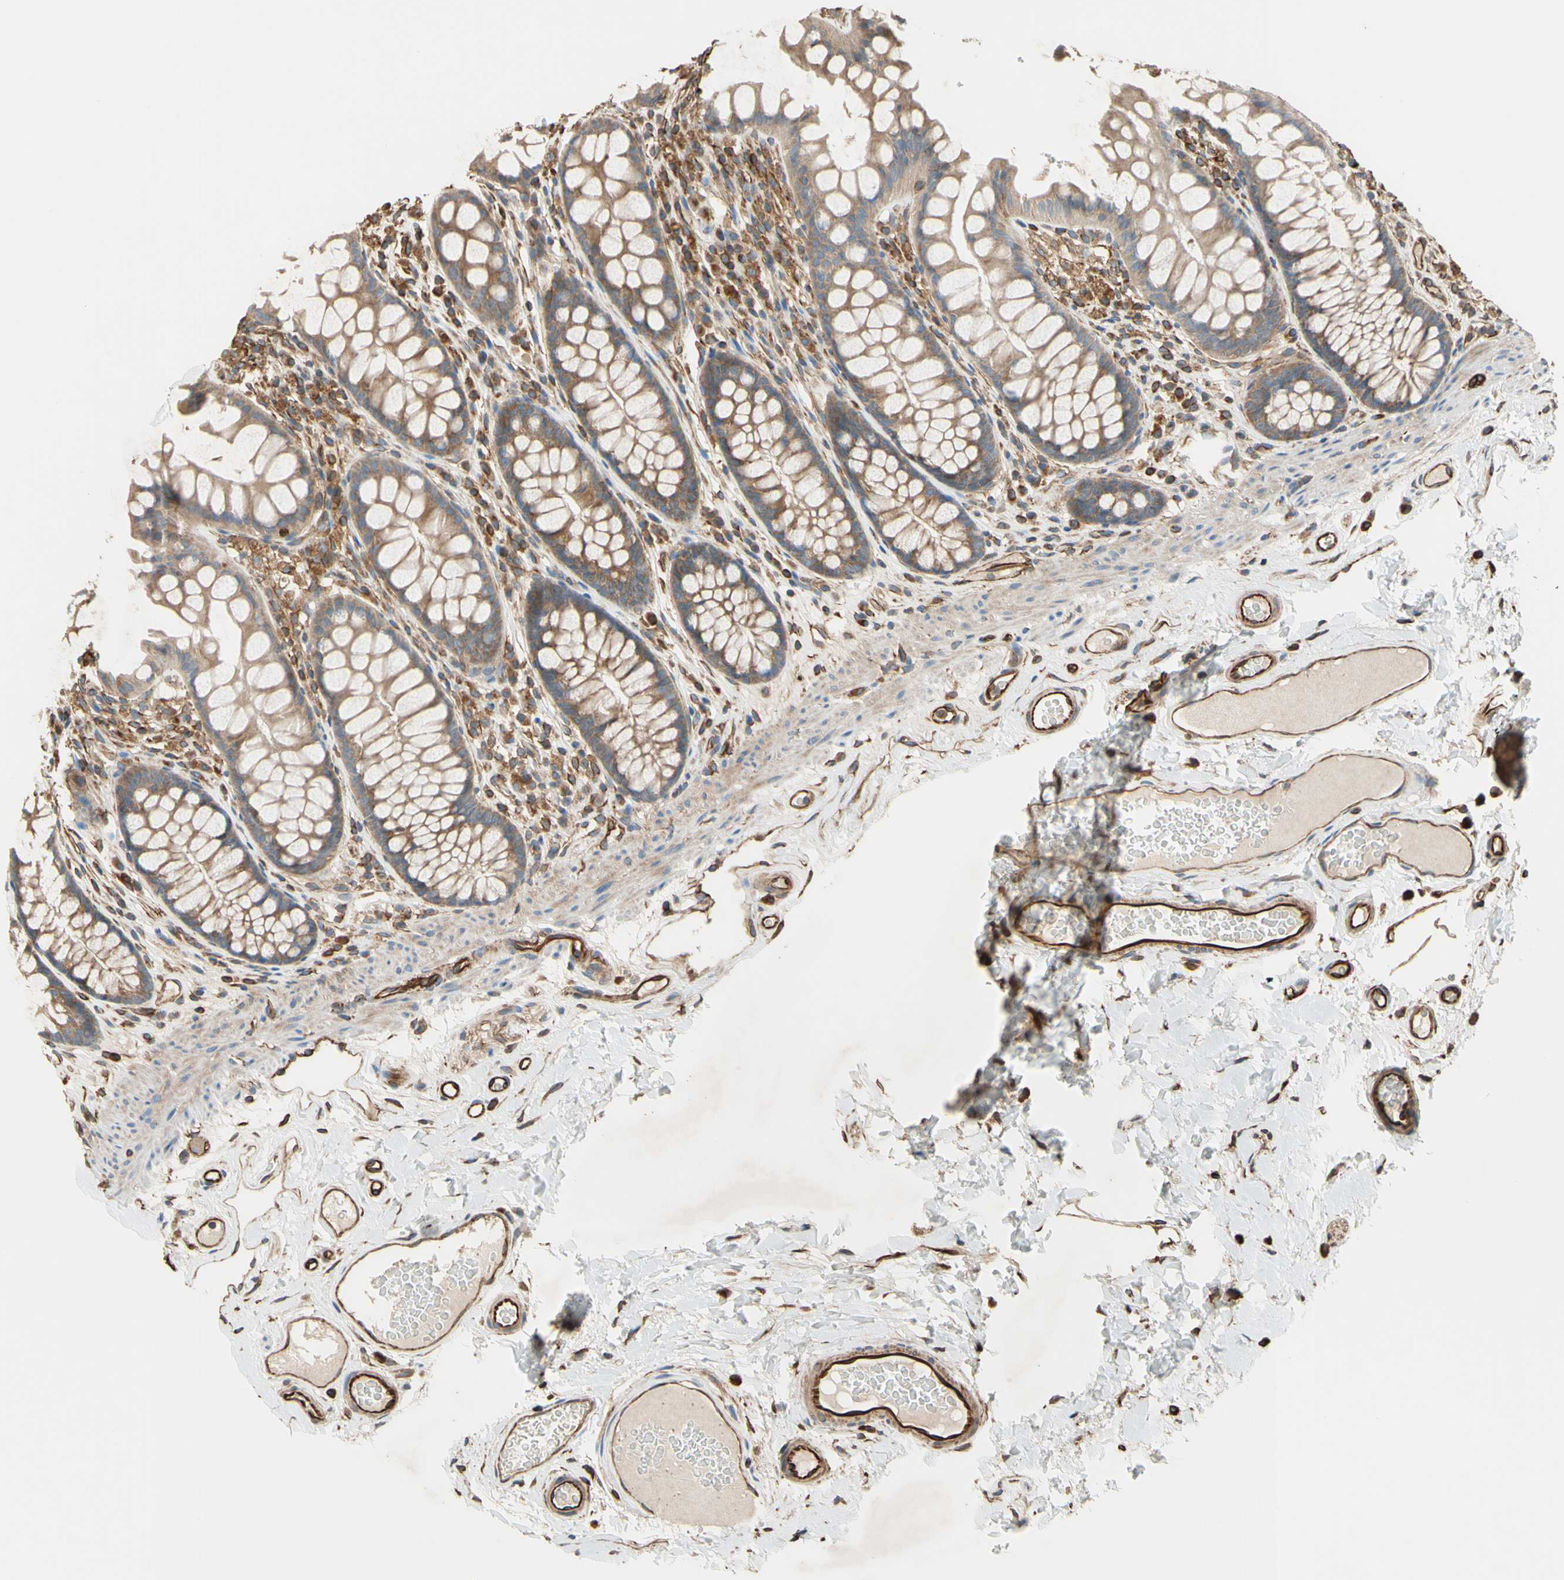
{"staining": {"intensity": "strong", "quantity": ">75%", "location": "cytoplasmic/membranous"}, "tissue": "colon", "cell_type": "Endothelial cells", "image_type": "normal", "snomed": [{"axis": "morphology", "description": "Normal tissue, NOS"}, {"axis": "topography", "description": "Colon"}], "caption": "Endothelial cells reveal high levels of strong cytoplasmic/membranous staining in about >75% of cells in benign human colon.", "gene": "TRAF2", "patient": {"sex": "female", "age": 55}}